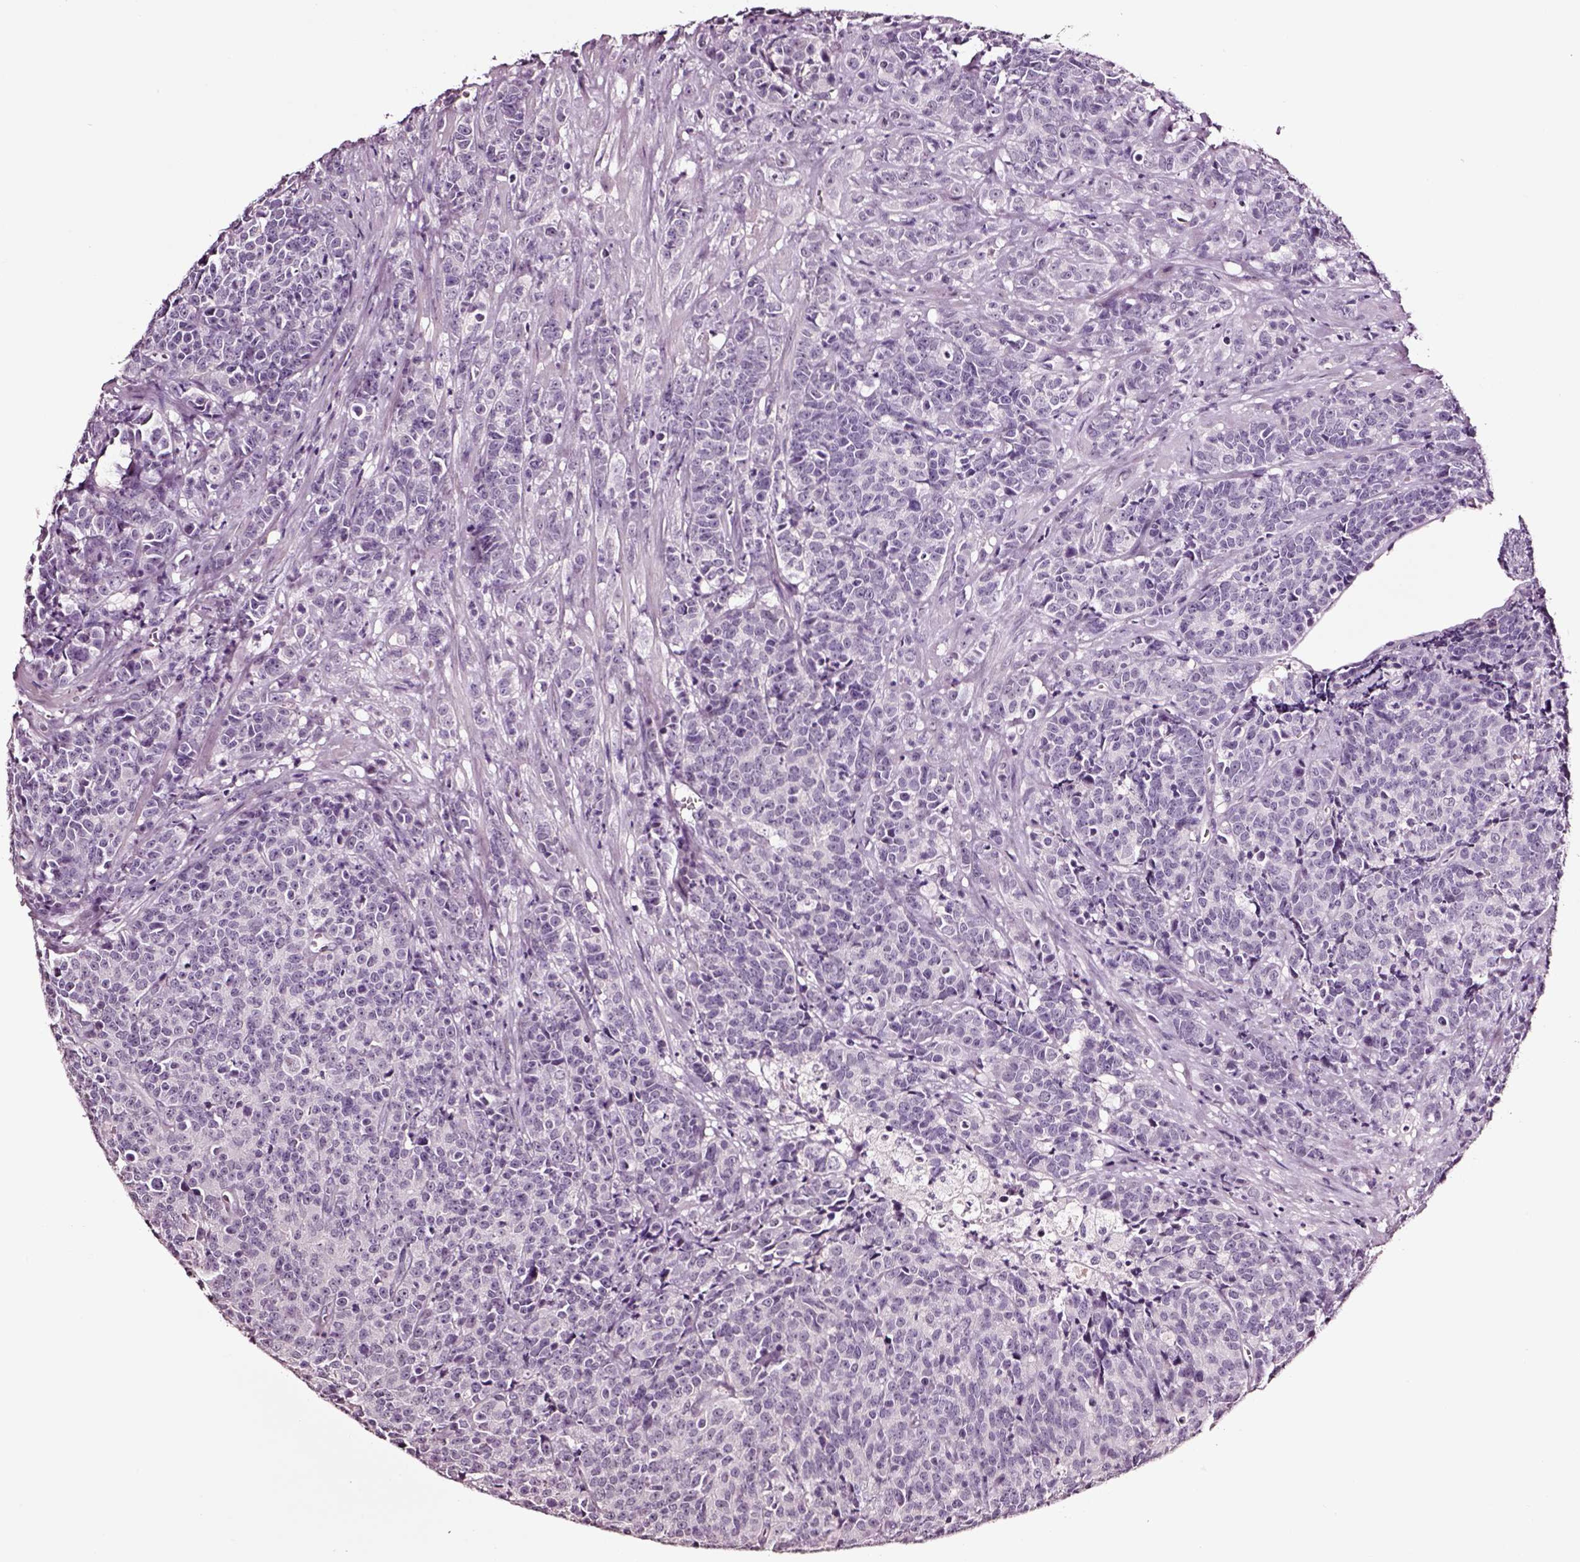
{"staining": {"intensity": "negative", "quantity": "none", "location": "none"}, "tissue": "prostate cancer", "cell_type": "Tumor cells", "image_type": "cancer", "snomed": [{"axis": "morphology", "description": "Adenocarcinoma, NOS"}, {"axis": "topography", "description": "Prostate"}], "caption": "High magnification brightfield microscopy of prostate cancer (adenocarcinoma) stained with DAB (3,3'-diaminobenzidine) (brown) and counterstained with hematoxylin (blue): tumor cells show no significant staining.", "gene": "SMIM17", "patient": {"sex": "male", "age": 67}}